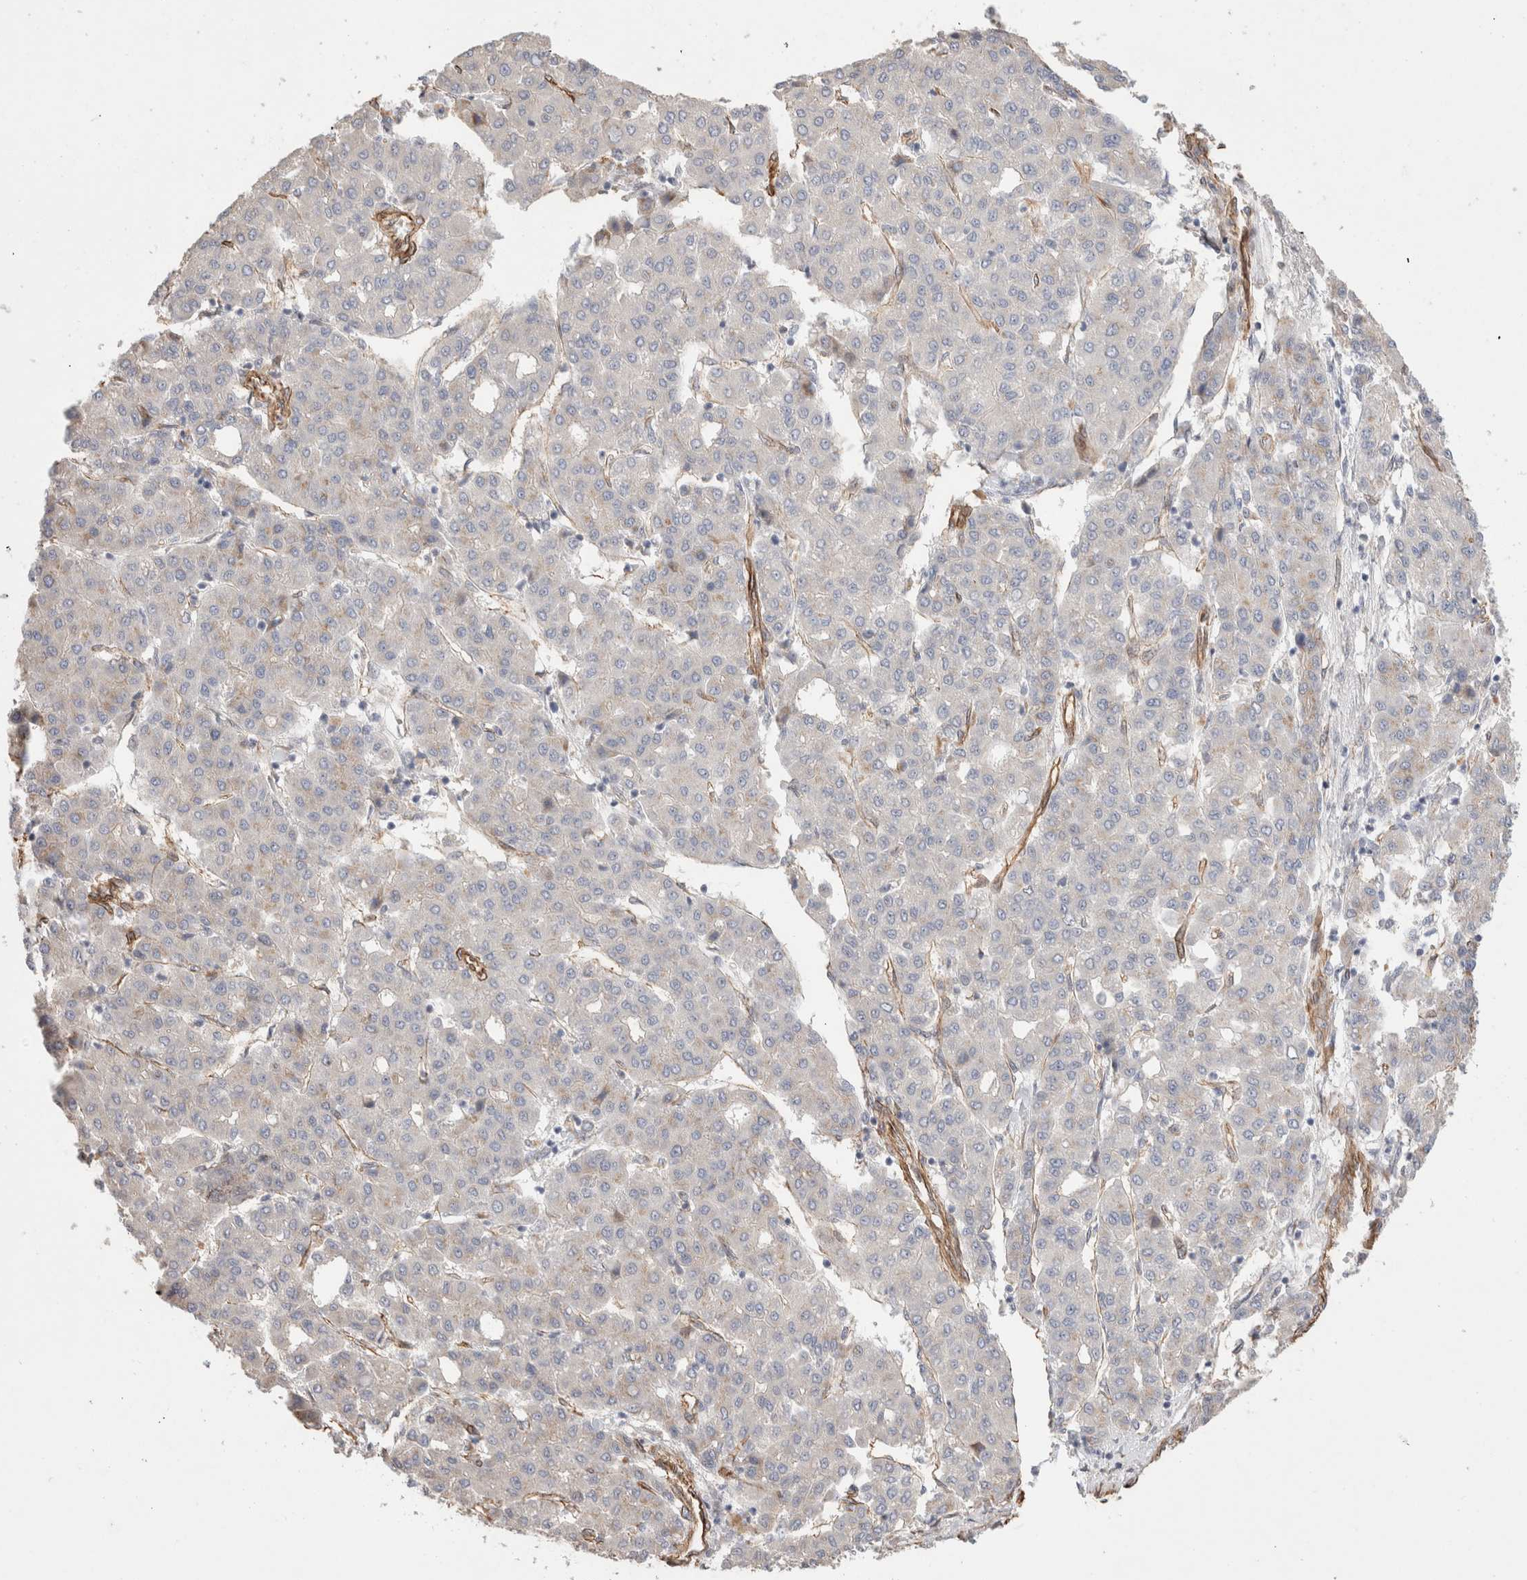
{"staining": {"intensity": "weak", "quantity": "<25%", "location": "cytoplasmic/membranous"}, "tissue": "liver cancer", "cell_type": "Tumor cells", "image_type": "cancer", "snomed": [{"axis": "morphology", "description": "Carcinoma, Hepatocellular, NOS"}, {"axis": "topography", "description": "Liver"}], "caption": "This is a histopathology image of immunohistochemistry staining of liver cancer, which shows no expression in tumor cells.", "gene": "CAAP1", "patient": {"sex": "male", "age": 65}}